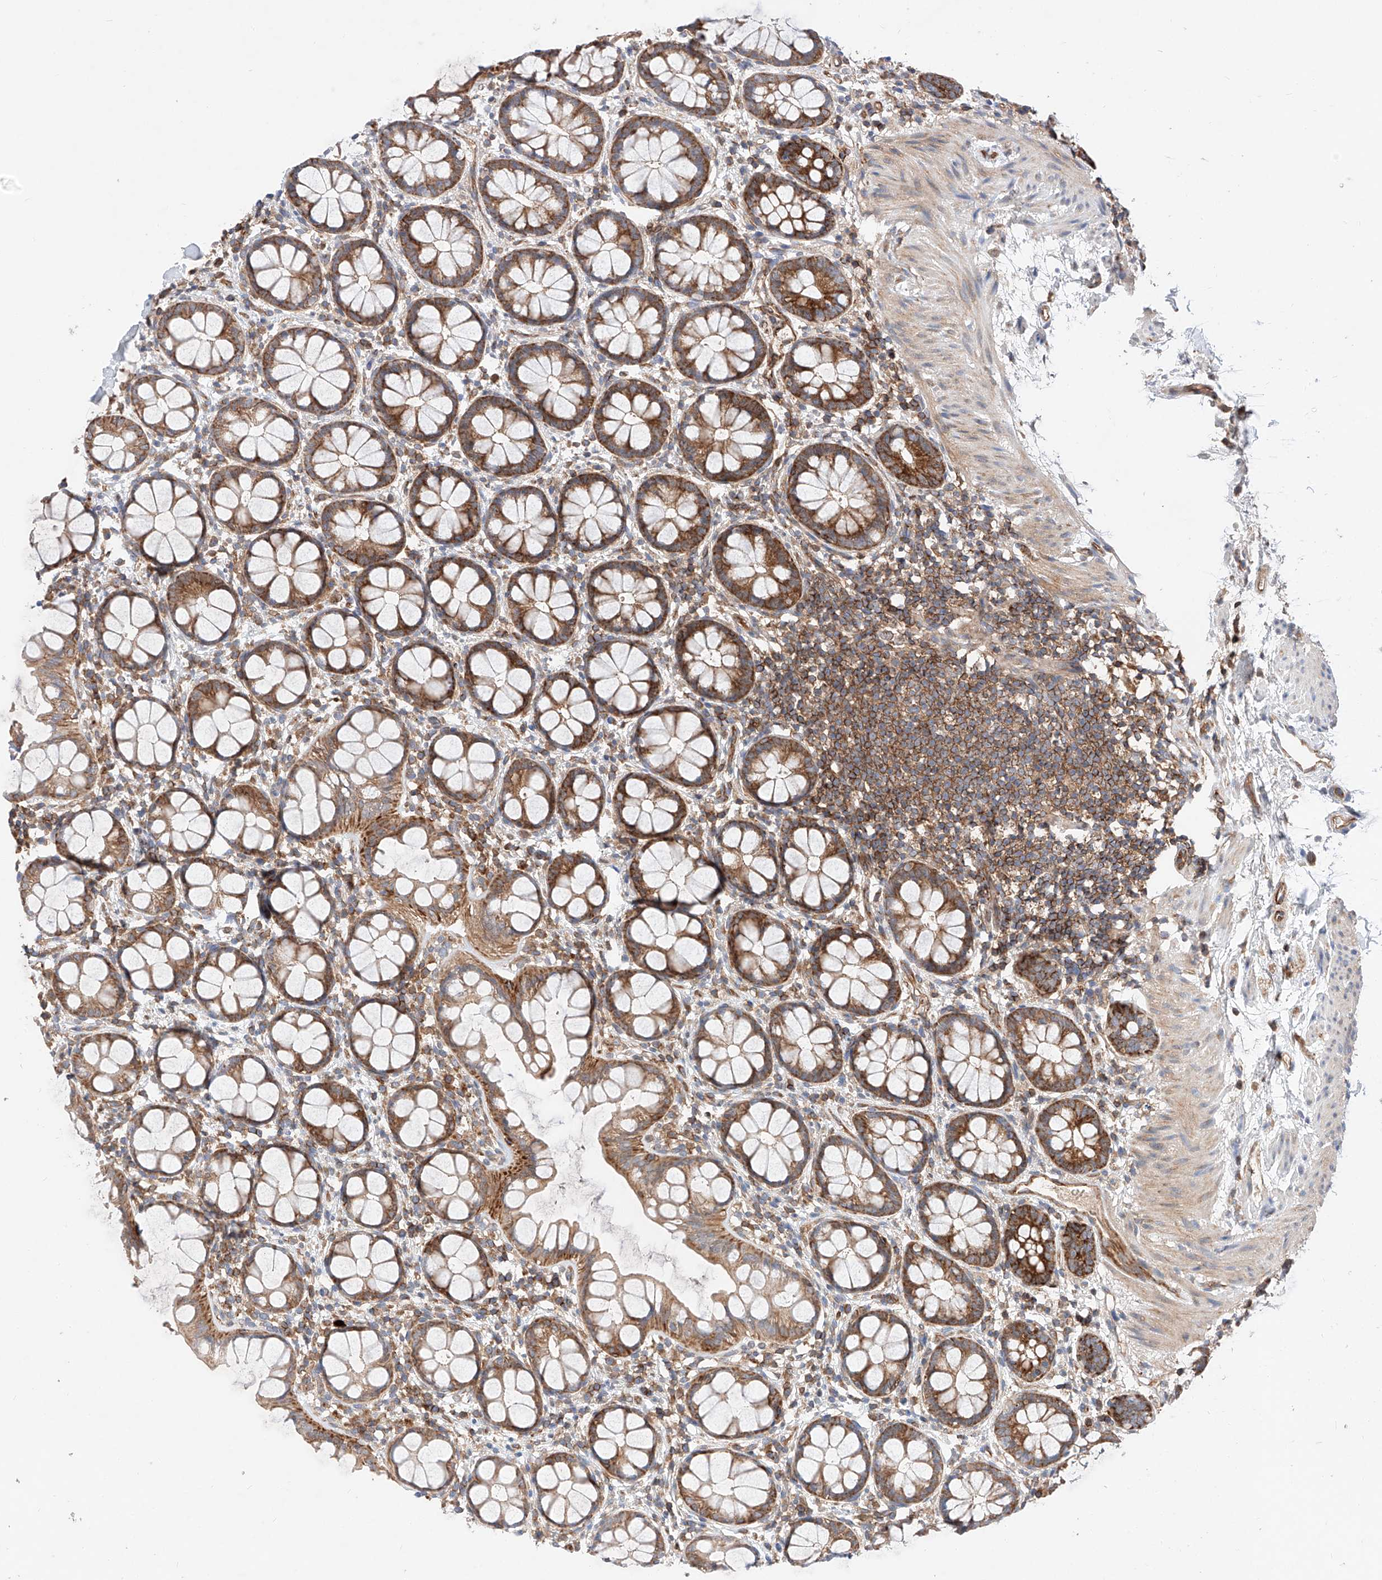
{"staining": {"intensity": "moderate", "quantity": ">75%", "location": "cytoplasmic/membranous"}, "tissue": "rectum", "cell_type": "Glandular cells", "image_type": "normal", "snomed": [{"axis": "morphology", "description": "Normal tissue, NOS"}, {"axis": "topography", "description": "Rectum"}], "caption": "Immunohistochemical staining of normal rectum displays >75% levels of moderate cytoplasmic/membranous protein positivity in about >75% of glandular cells.", "gene": "NR1D1", "patient": {"sex": "female", "age": 65}}